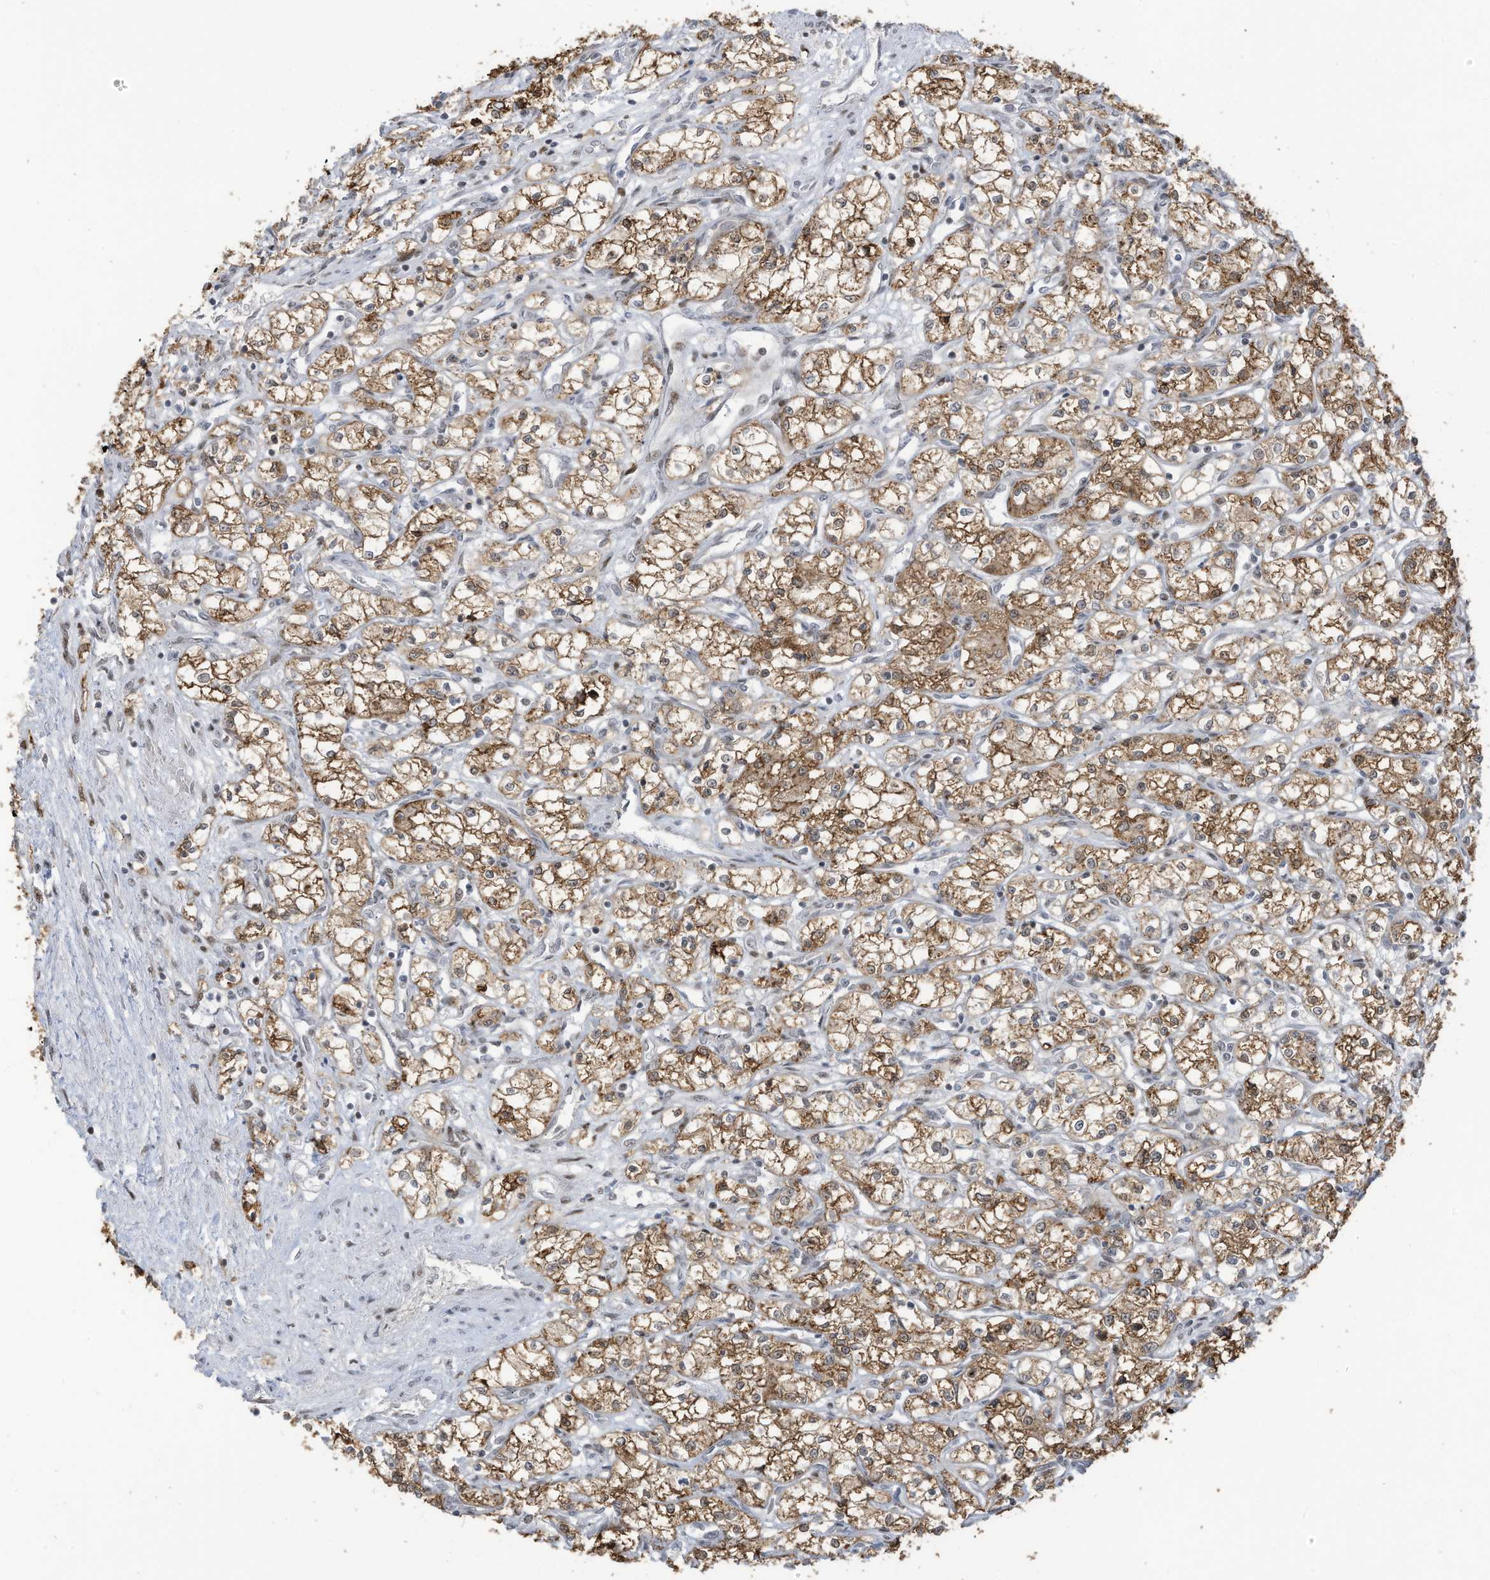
{"staining": {"intensity": "moderate", "quantity": ">75%", "location": "cytoplasmic/membranous,nuclear"}, "tissue": "renal cancer", "cell_type": "Tumor cells", "image_type": "cancer", "snomed": [{"axis": "morphology", "description": "Adenocarcinoma, NOS"}, {"axis": "topography", "description": "Kidney"}], "caption": "About >75% of tumor cells in human renal cancer (adenocarcinoma) display moderate cytoplasmic/membranous and nuclear protein positivity as visualized by brown immunohistochemical staining.", "gene": "ZCWPW2", "patient": {"sex": "male", "age": 59}}